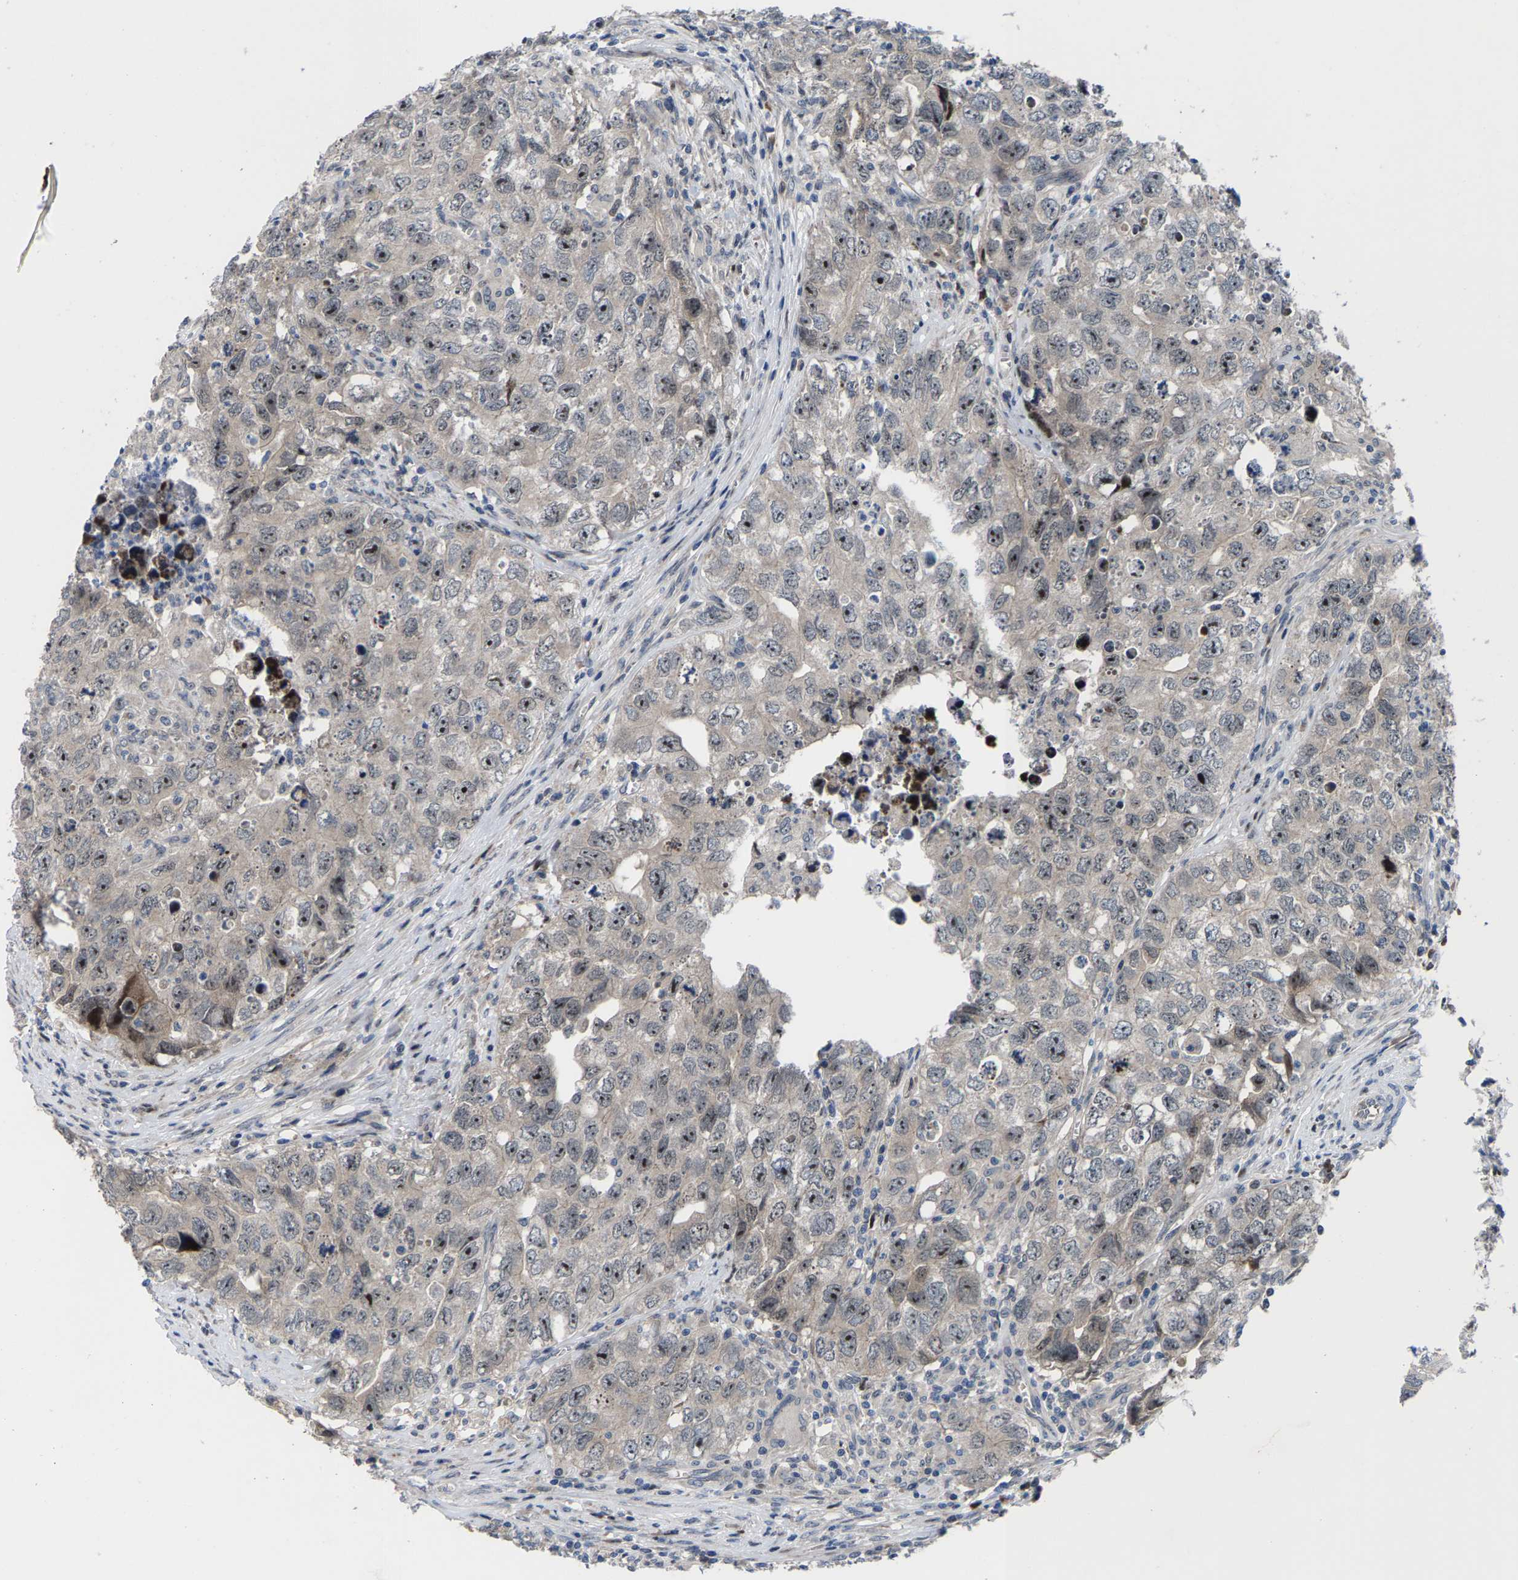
{"staining": {"intensity": "moderate", "quantity": "25%-75%", "location": "nuclear"}, "tissue": "testis cancer", "cell_type": "Tumor cells", "image_type": "cancer", "snomed": [{"axis": "morphology", "description": "Seminoma, NOS"}, {"axis": "morphology", "description": "Carcinoma, Embryonal, NOS"}, {"axis": "topography", "description": "Testis"}], "caption": "Human testis cancer (embryonal carcinoma) stained with a protein marker exhibits moderate staining in tumor cells.", "gene": "HAUS6", "patient": {"sex": "male", "age": 43}}